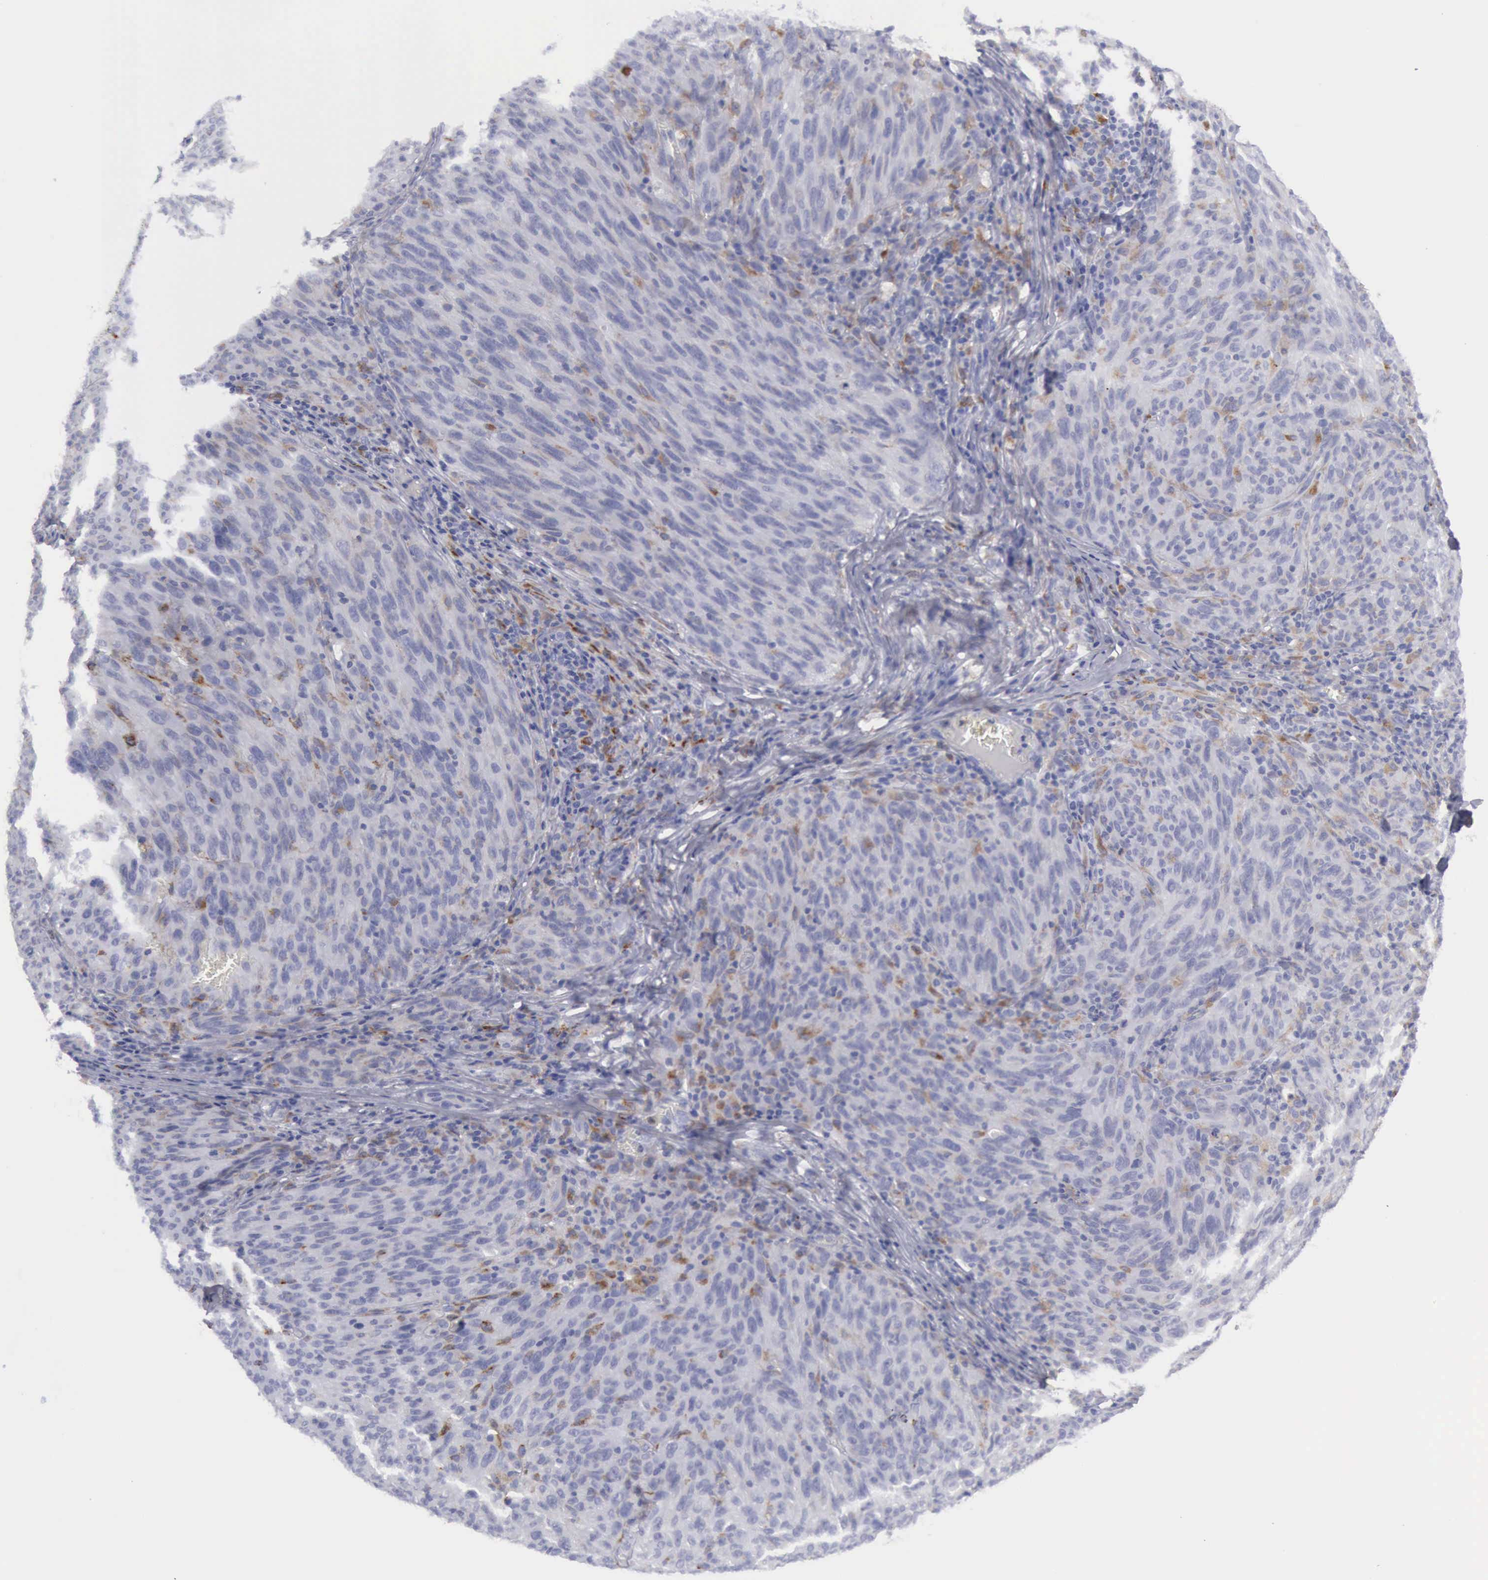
{"staining": {"intensity": "weak", "quantity": "<25%", "location": "cytoplasmic/membranous"}, "tissue": "melanoma", "cell_type": "Tumor cells", "image_type": "cancer", "snomed": [{"axis": "morphology", "description": "Malignant melanoma, NOS"}, {"axis": "topography", "description": "Skin"}], "caption": "High magnification brightfield microscopy of malignant melanoma stained with DAB (brown) and counterstained with hematoxylin (blue): tumor cells show no significant positivity.", "gene": "CTSS", "patient": {"sex": "male", "age": 76}}